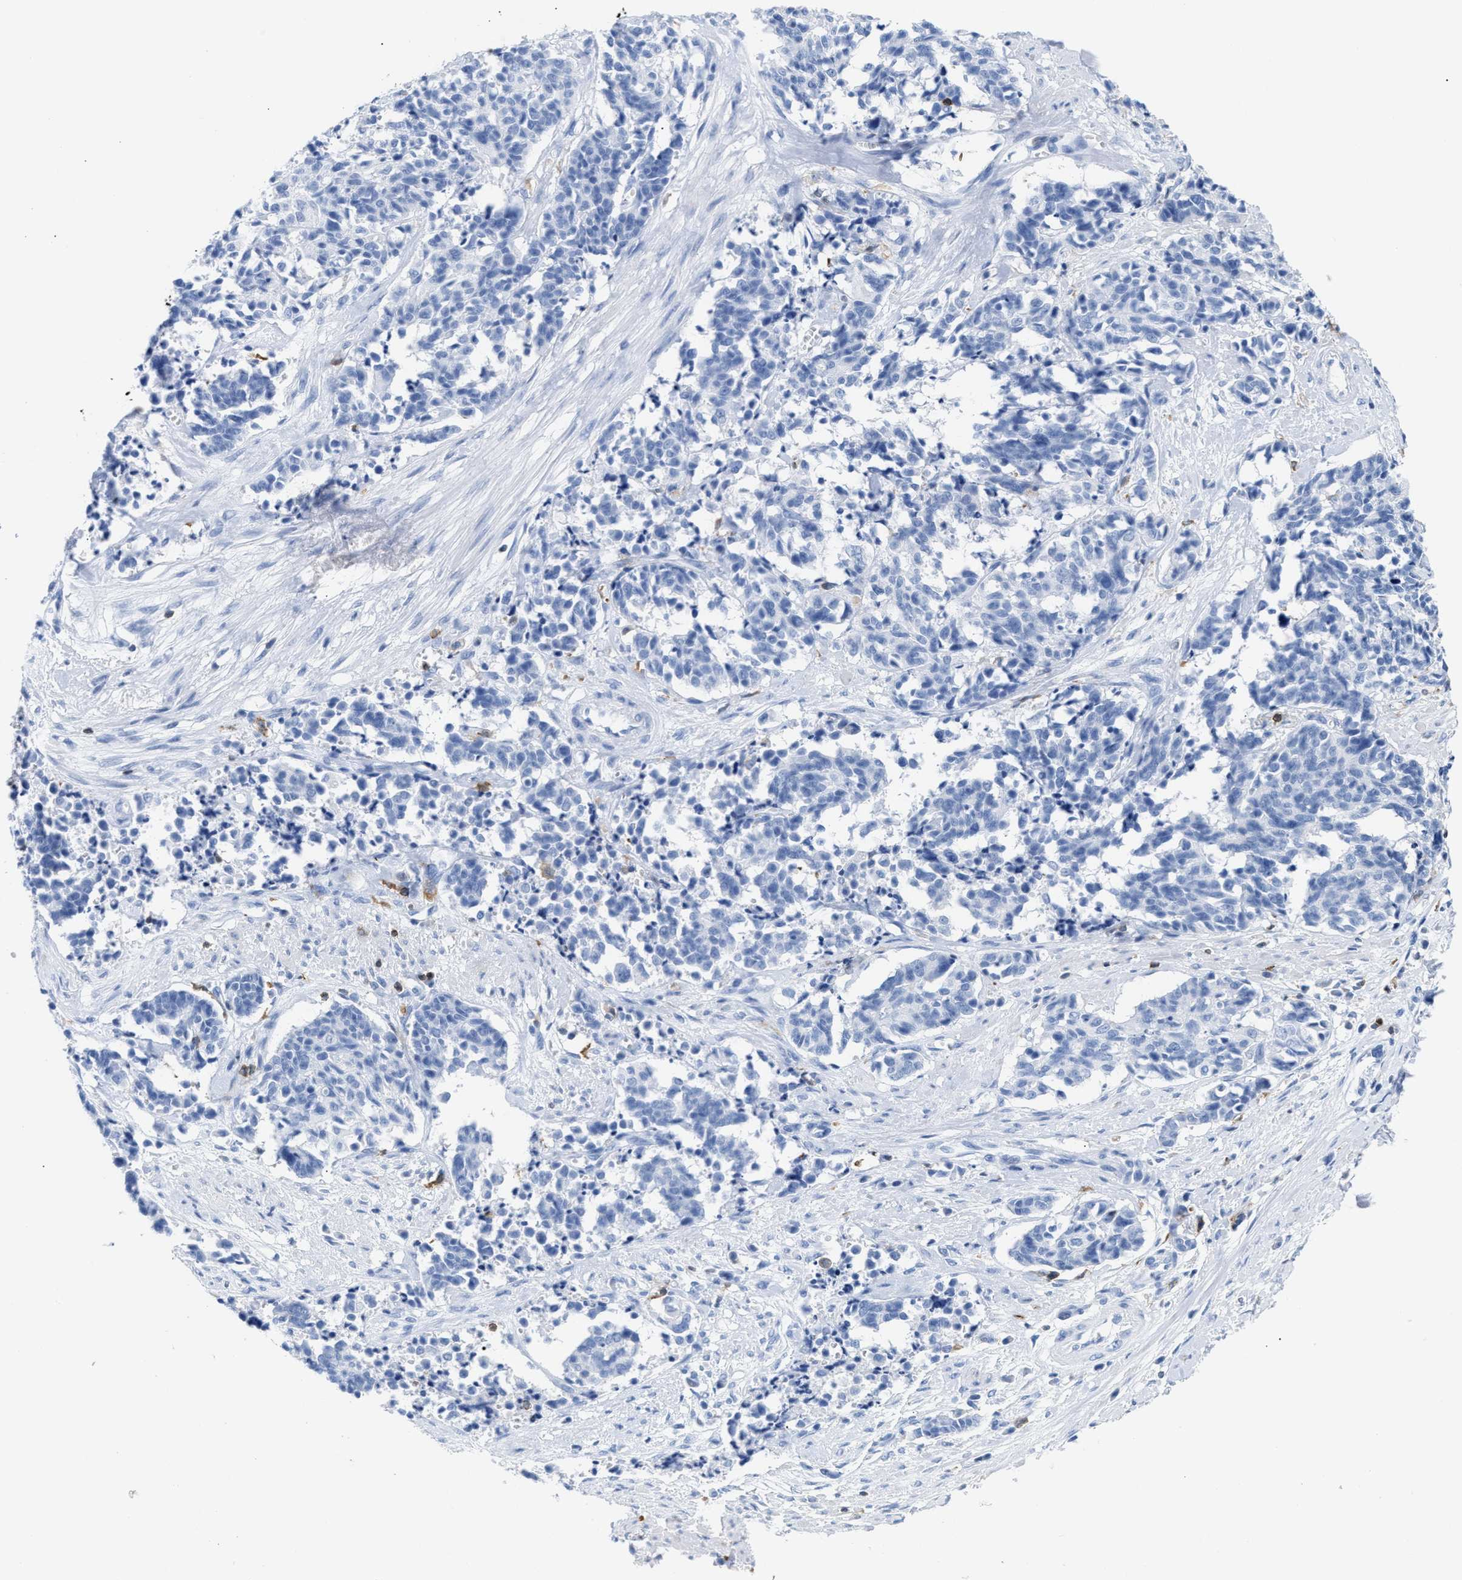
{"staining": {"intensity": "negative", "quantity": "none", "location": "none"}, "tissue": "cervical cancer", "cell_type": "Tumor cells", "image_type": "cancer", "snomed": [{"axis": "morphology", "description": "Squamous cell carcinoma, NOS"}, {"axis": "topography", "description": "Cervix"}], "caption": "DAB immunohistochemical staining of human cervical cancer displays no significant positivity in tumor cells.", "gene": "LCP1", "patient": {"sex": "female", "age": 35}}